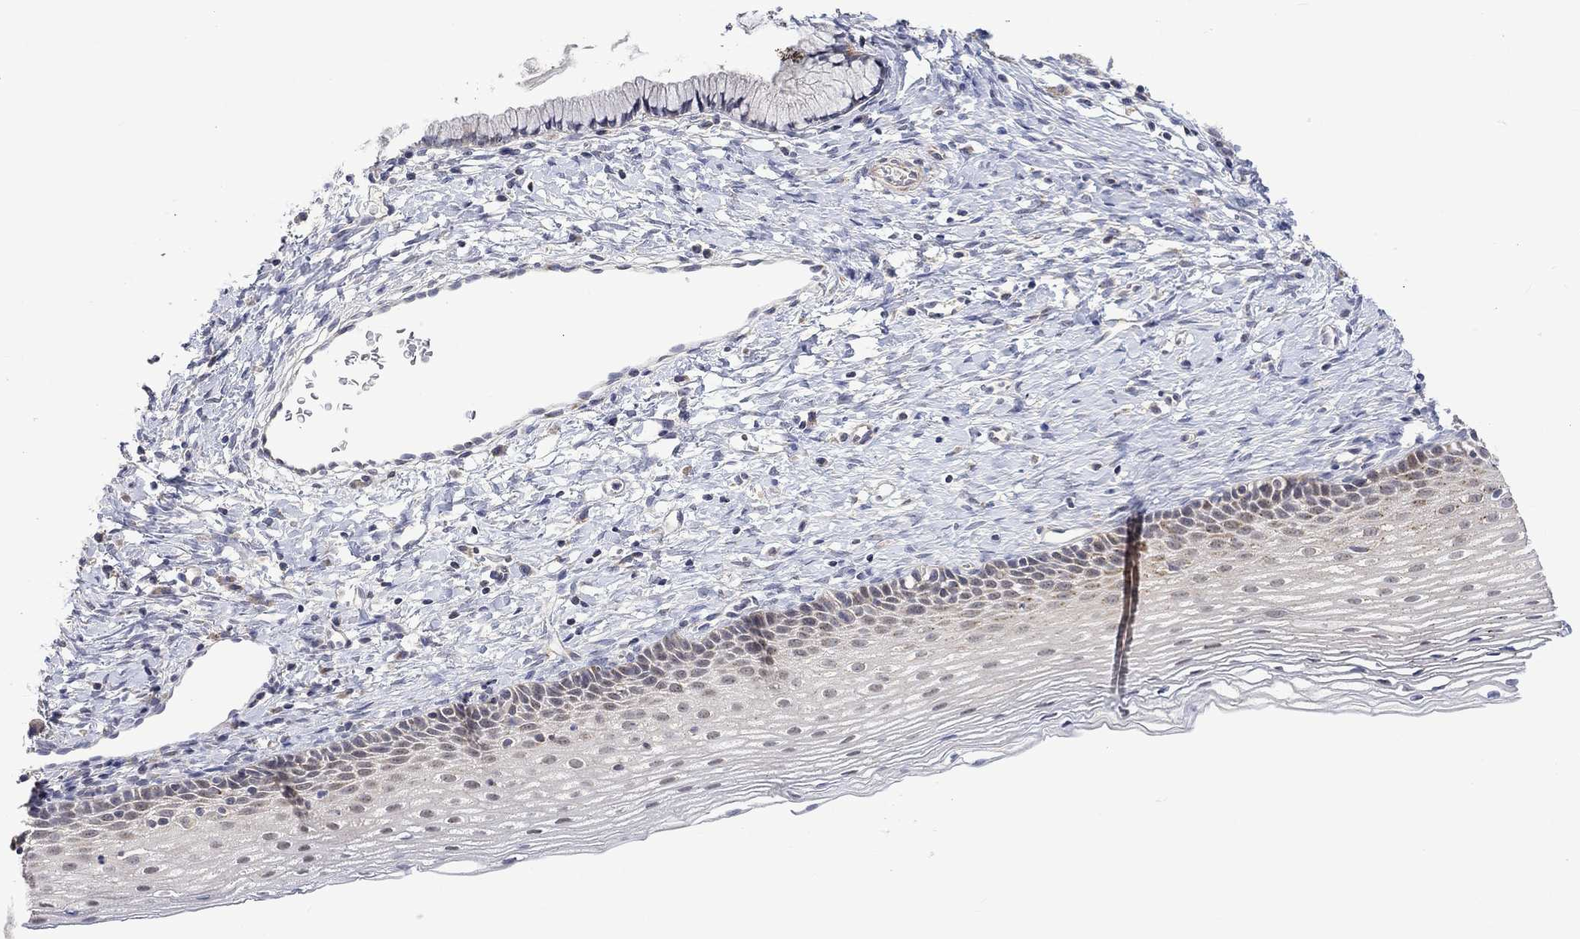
{"staining": {"intensity": "moderate", "quantity": "<25%", "location": "cytoplasmic/membranous"}, "tissue": "cervix", "cell_type": "Glandular cells", "image_type": "normal", "snomed": [{"axis": "morphology", "description": "Normal tissue, NOS"}, {"axis": "topography", "description": "Cervix"}], "caption": "A low amount of moderate cytoplasmic/membranous staining is identified in approximately <25% of glandular cells in unremarkable cervix. (Brightfield microscopy of DAB IHC at high magnification).", "gene": "SLC48A1", "patient": {"sex": "female", "age": 39}}